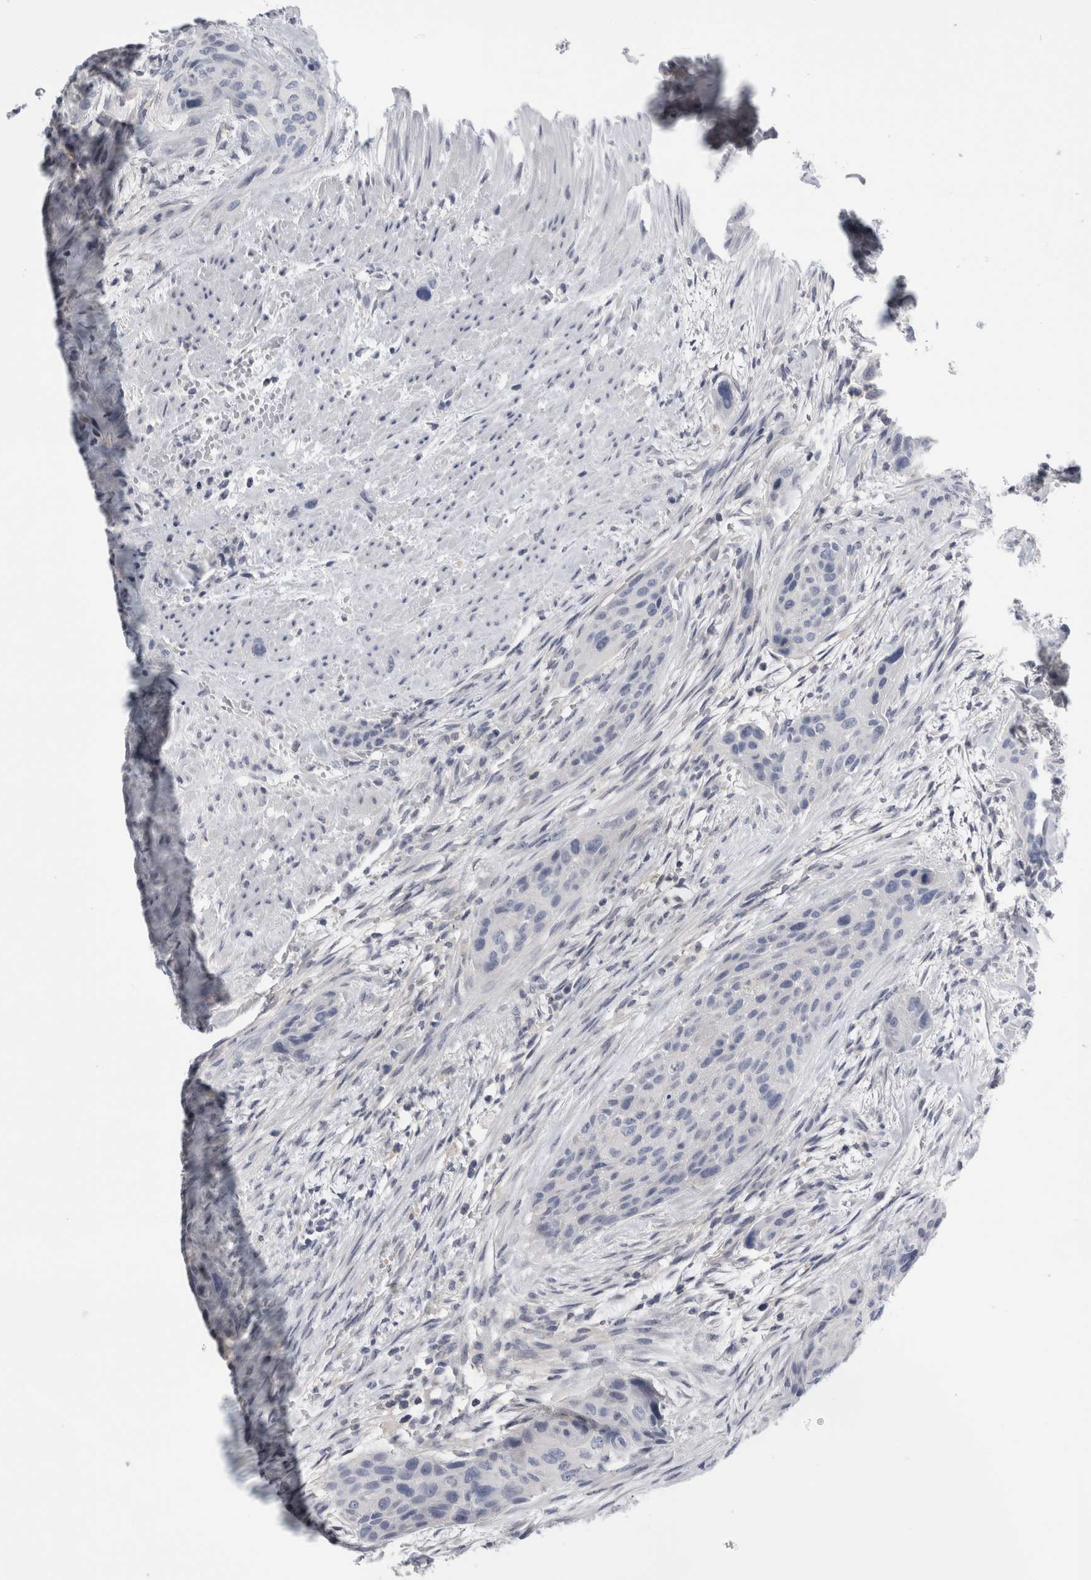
{"staining": {"intensity": "negative", "quantity": "none", "location": "none"}, "tissue": "urothelial cancer", "cell_type": "Tumor cells", "image_type": "cancer", "snomed": [{"axis": "morphology", "description": "Urothelial carcinoma, High grade"}, {"axis": "topography", "description": "Urinary bladder"}], "caption": "The photomicrograph shows no staining of tumor cells in urothelial carcinoma (high-grade).", "gene": "ANKFY1", "patient": {"sex": "male", "age": 35}}